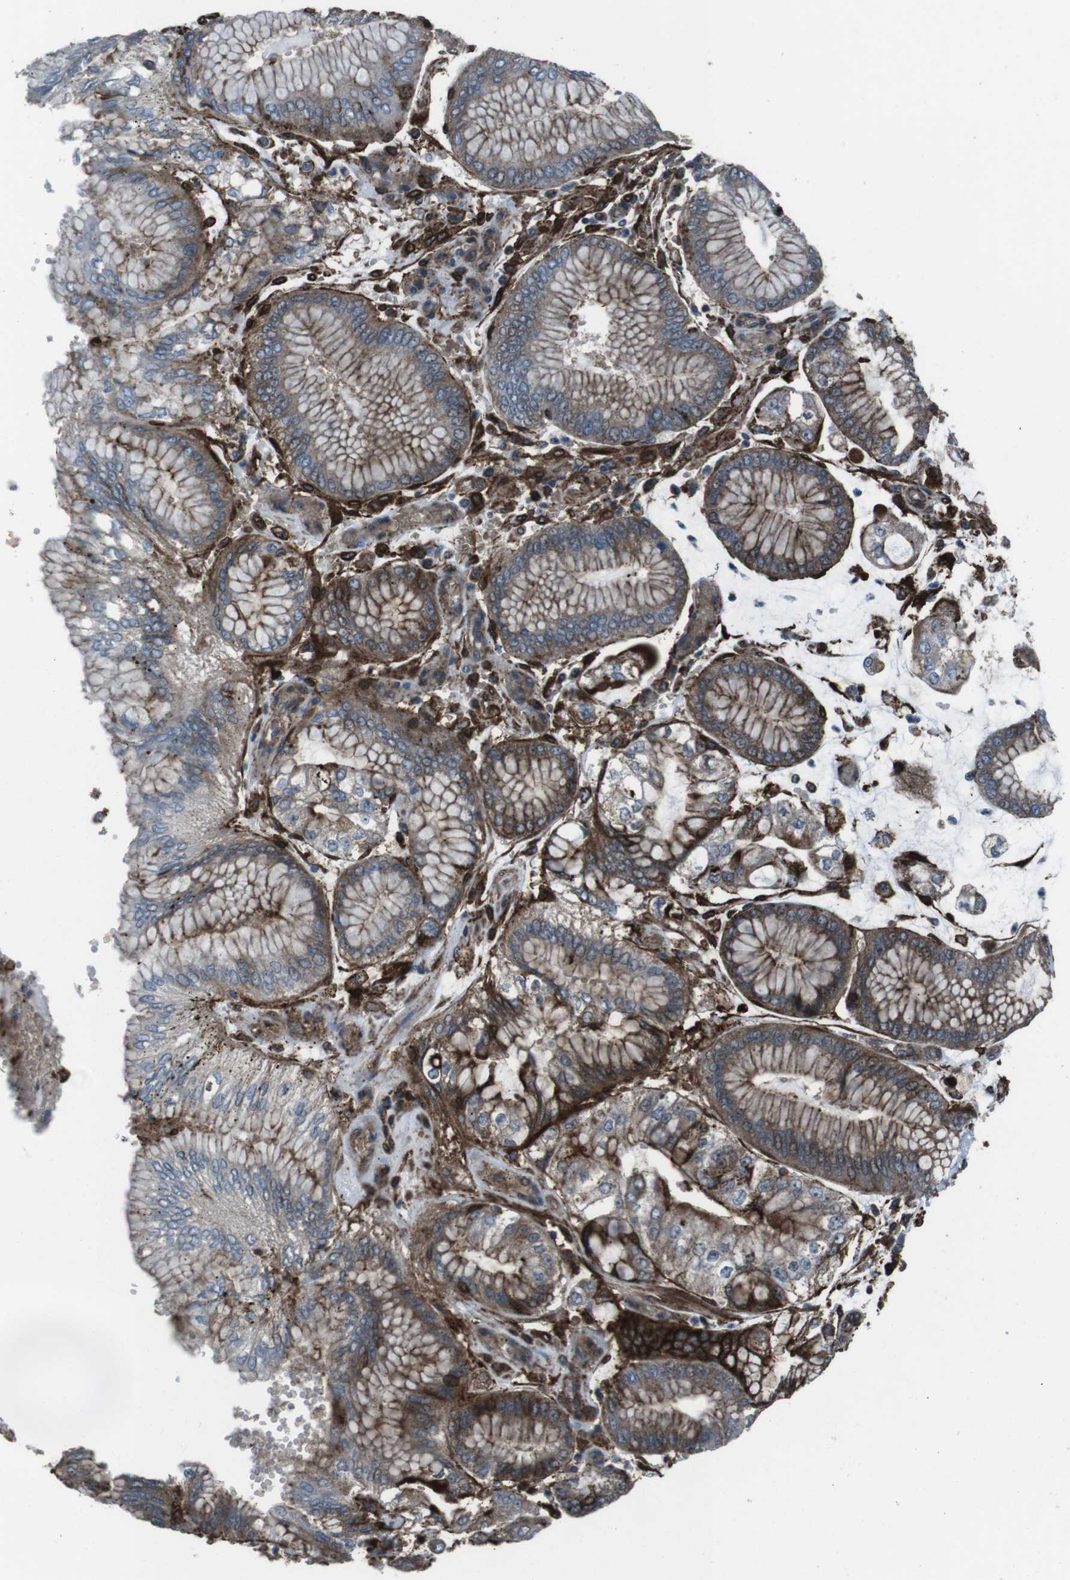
{"staining": {"intensity": "moderate", "quantity": ">75%", "location": "cytoplasmic/membranous"}, "tissue": "stomach cancer", "cell_type": "Tumor cells", "image_type": "cancer", "snomed": [{"axis": "morphology", "description": "Adenocarcinoma, NOS"}, {"axis": "topography", "description": "Stomach"}], "caption": "Stomach adenocarcinoma stained for a protein (brown) reveals moderate cytoplasmic/membranous positive staining in approximately >75% of tumor cells.", "gene": "GDF10", "patient": {"sex": "male", "age": 76}}